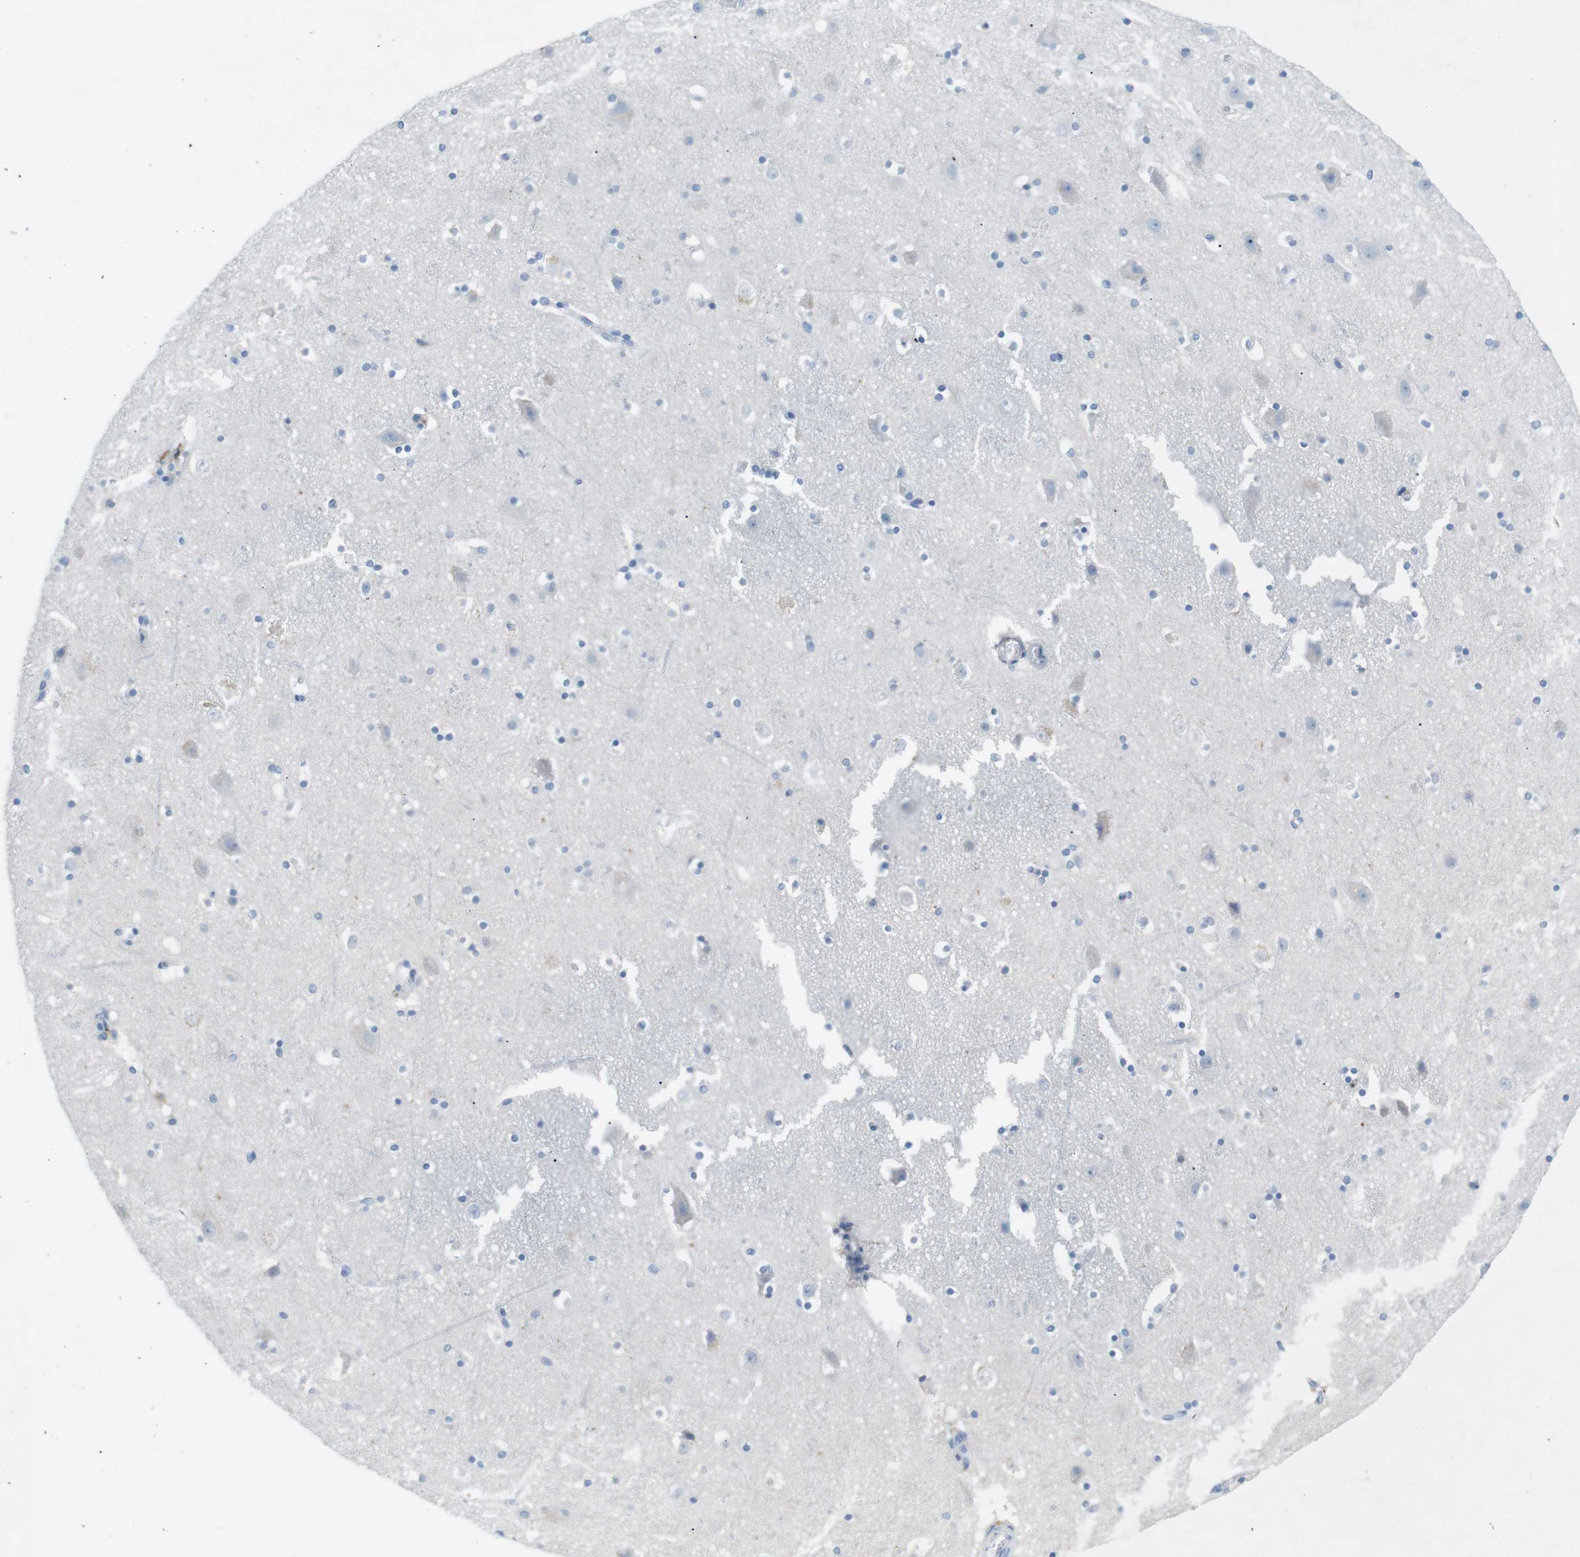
{"staining": {"intensity": "negative", "quantity": "none", "location": "none"}, "tissue": "cerebral cortex", "cell_type": "Endothelial cells", "image_type": "normal", "snomed": [{"axis": "morphology", "description": "Normal tissue, NOS"}, {"axis": "topography", "description": "Cerebral cortex"}], "caption": "Histopathology image shows no protein staining in endothelial cells of normal cerebral cortex. (DAB IHC, high magnification).", "gene": "SALL4", "patient": {"sex": "male", "age": 45}}